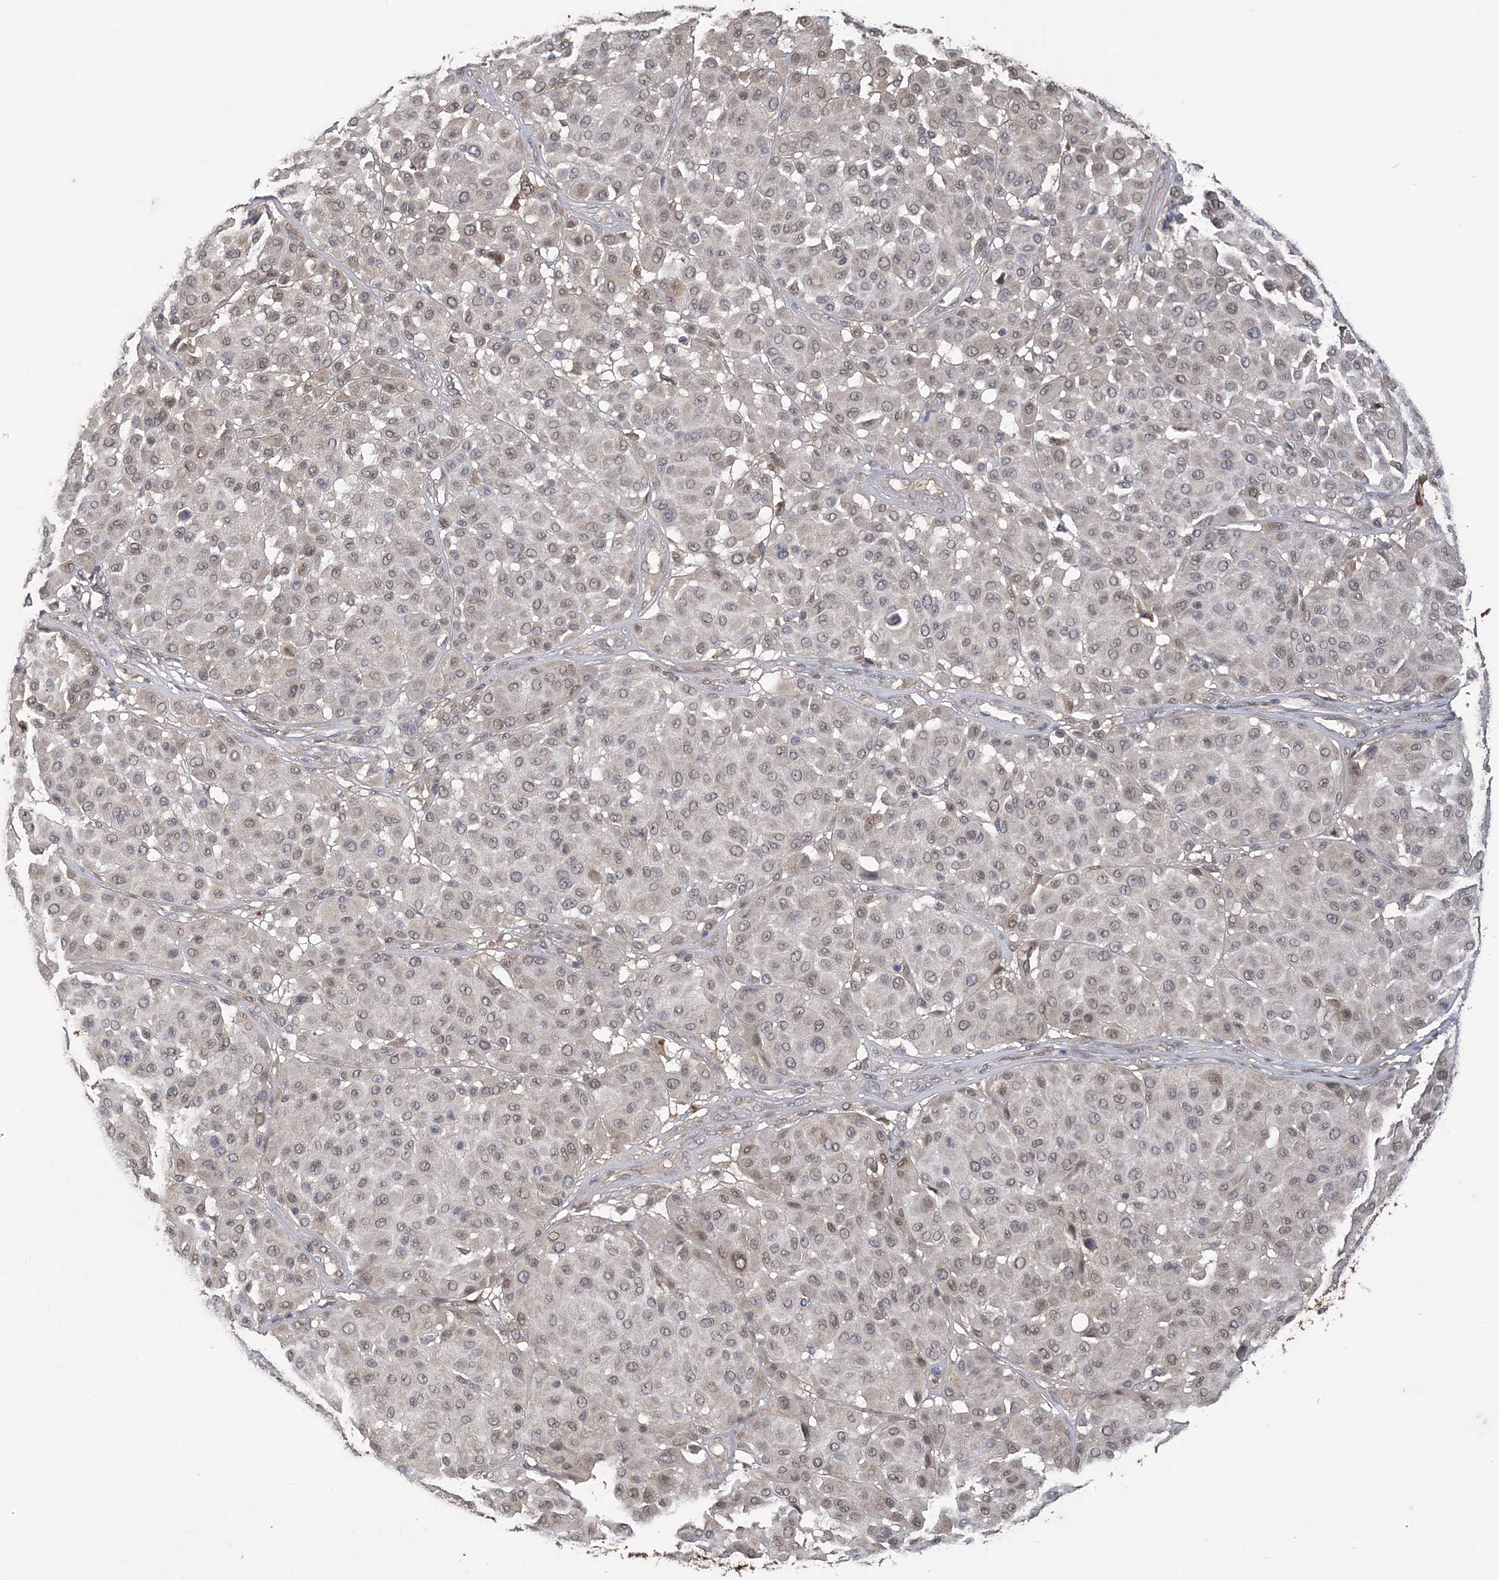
{"staining": {"intensity": "weak", "quantity": "<25%", "location": "nuclear"}, "tissue": "melanoma", "cell_type": "Tumor cells", "image_type": "cancer", "snomed": [{"axis": "morphology", "description": "Malignant melanoma, Metastatic site"}, {"axis": "topography", "description": "Soft tissue"}], "caption": "Immunohistochemical staining of melanoma exhibits no significant staining in tumor cells.", "gene": "ZBTB7A", "patient": {"sex": "male", "age": 41}}